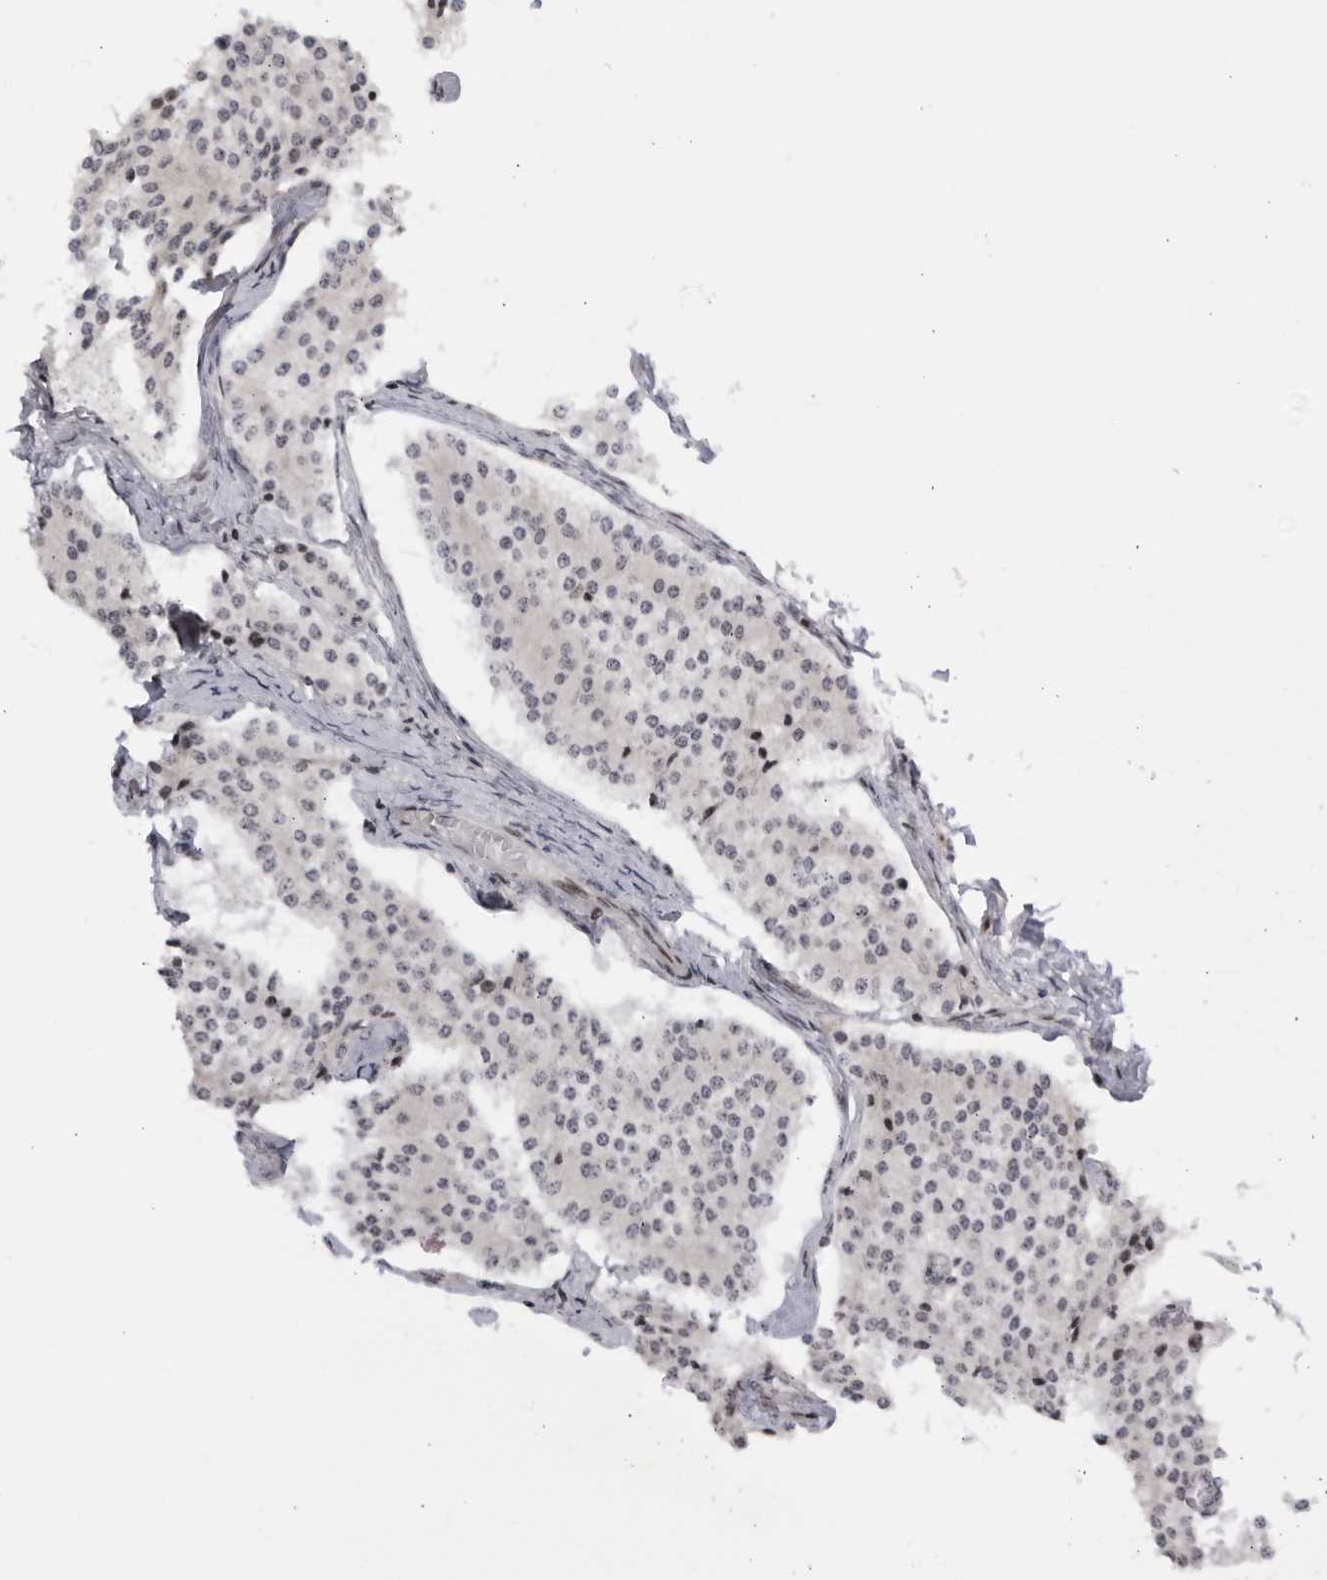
{"staining": {"intensity": "negative", "quantity": "none", "location": "none"}, "tissue": "carcinoid", "cell_type": "Tumor cells", "image_type": "cancer", "snomed": [{"axis": "morphology", "description": "Carcinoid, malignant, NOS"}, {"axis": "topography", "description": "Colon"}], "caption": "A histopathology image of malignant carcinoid stained for a protein exhibits no brown staining in tumor cells.", "gene": "DTL", "patient": {"sex": "female", "age": 52}}